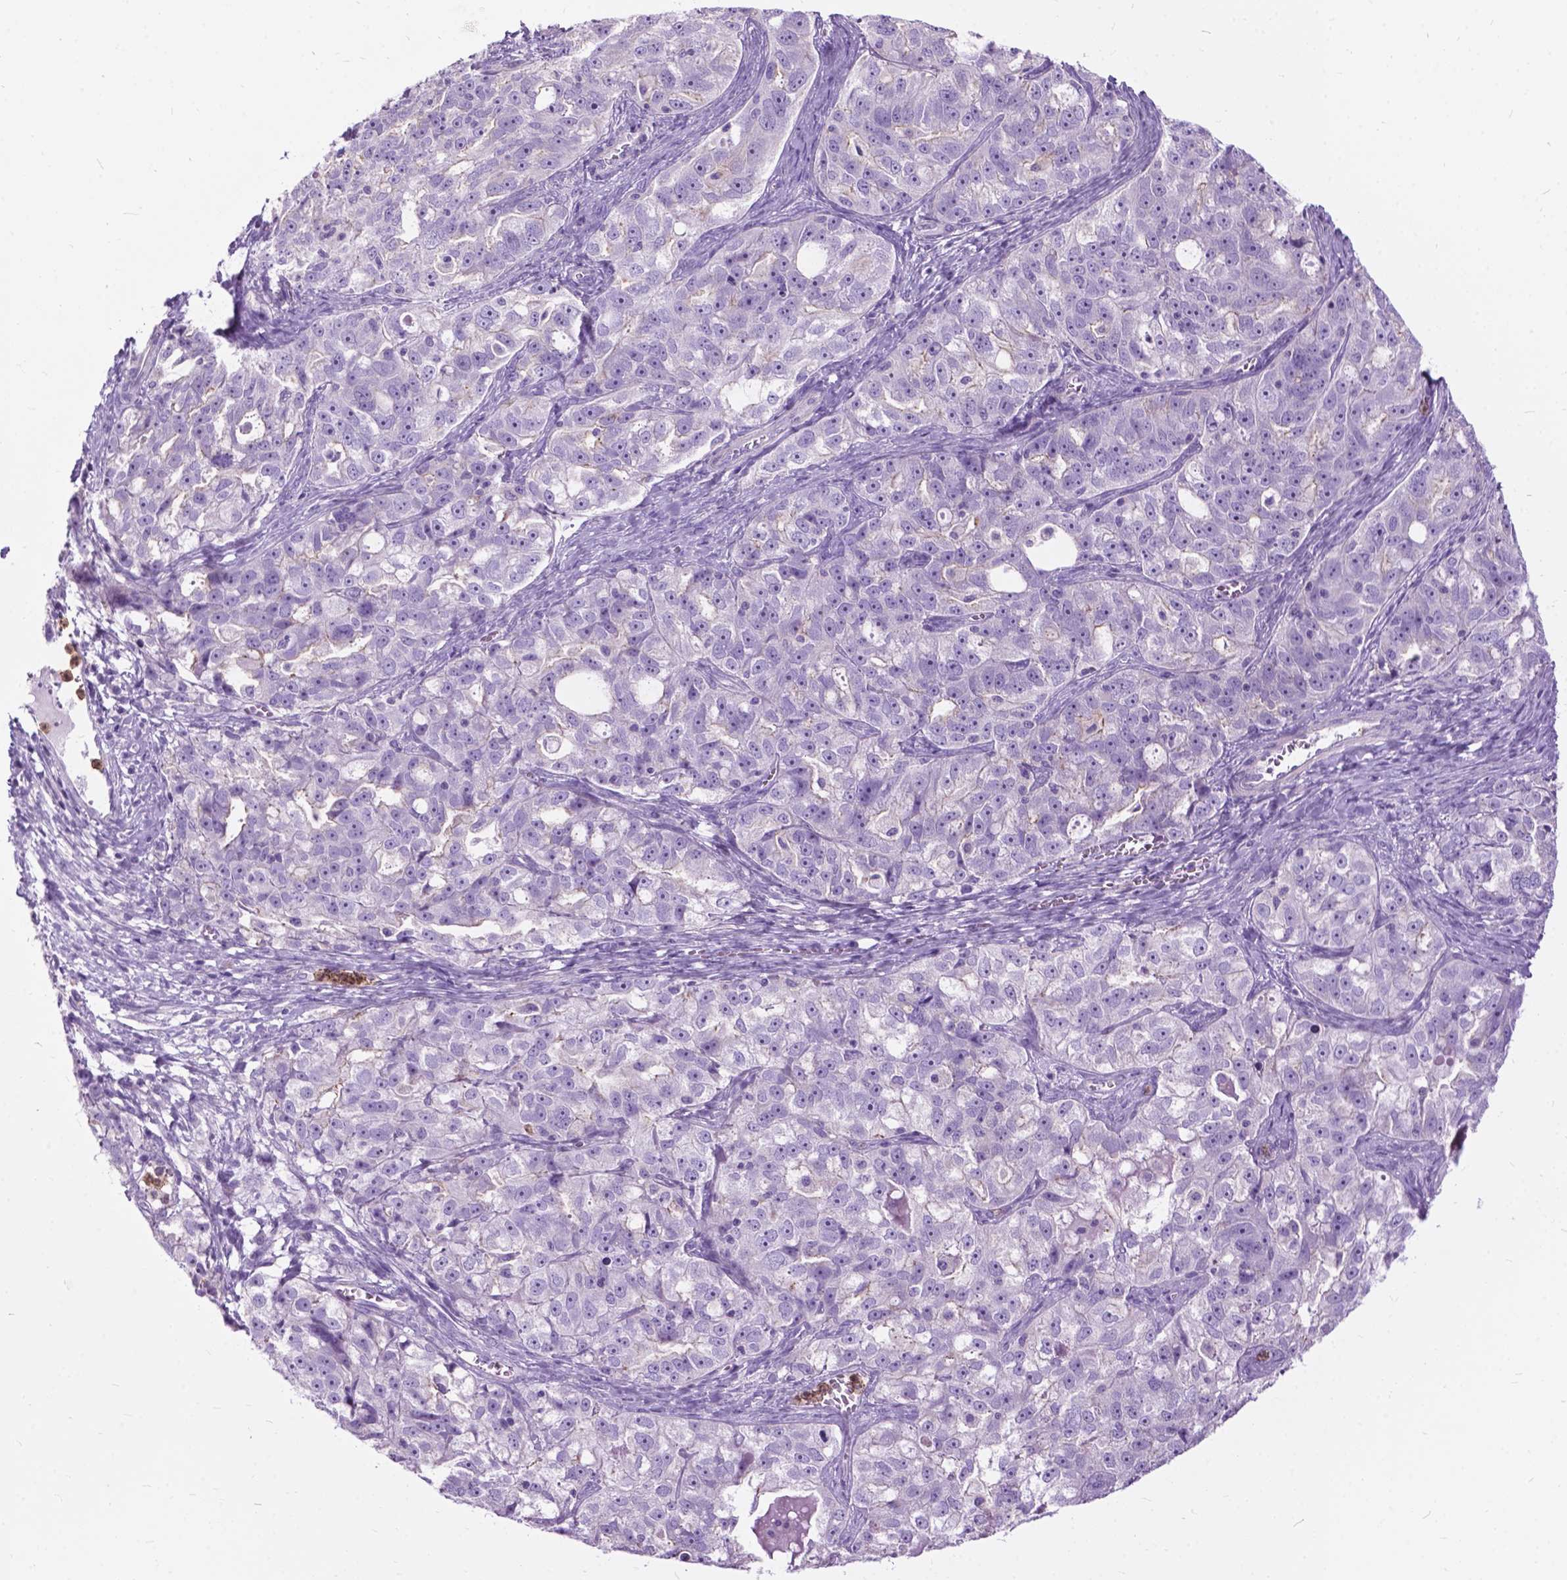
{"staining": {"intensity": "negative", "quantity": "none", "location": "none"}, "tissue": "ovarian cancer", "cell_type": "Tumor cells", "image_type": "cancer", "snomed": [{"axis": "morphology", "description": "Cystadenocarcinoma, serous, NOS"}, {"axis": "topography", "description": "Ovary"}], "caption": "Human ovarian serous cystadenocarcinoma stained for a protein using IHC displays no positivity in tumor cells.", "gene": "PRR35", "patient": {"sex": "female", "age": 51}}